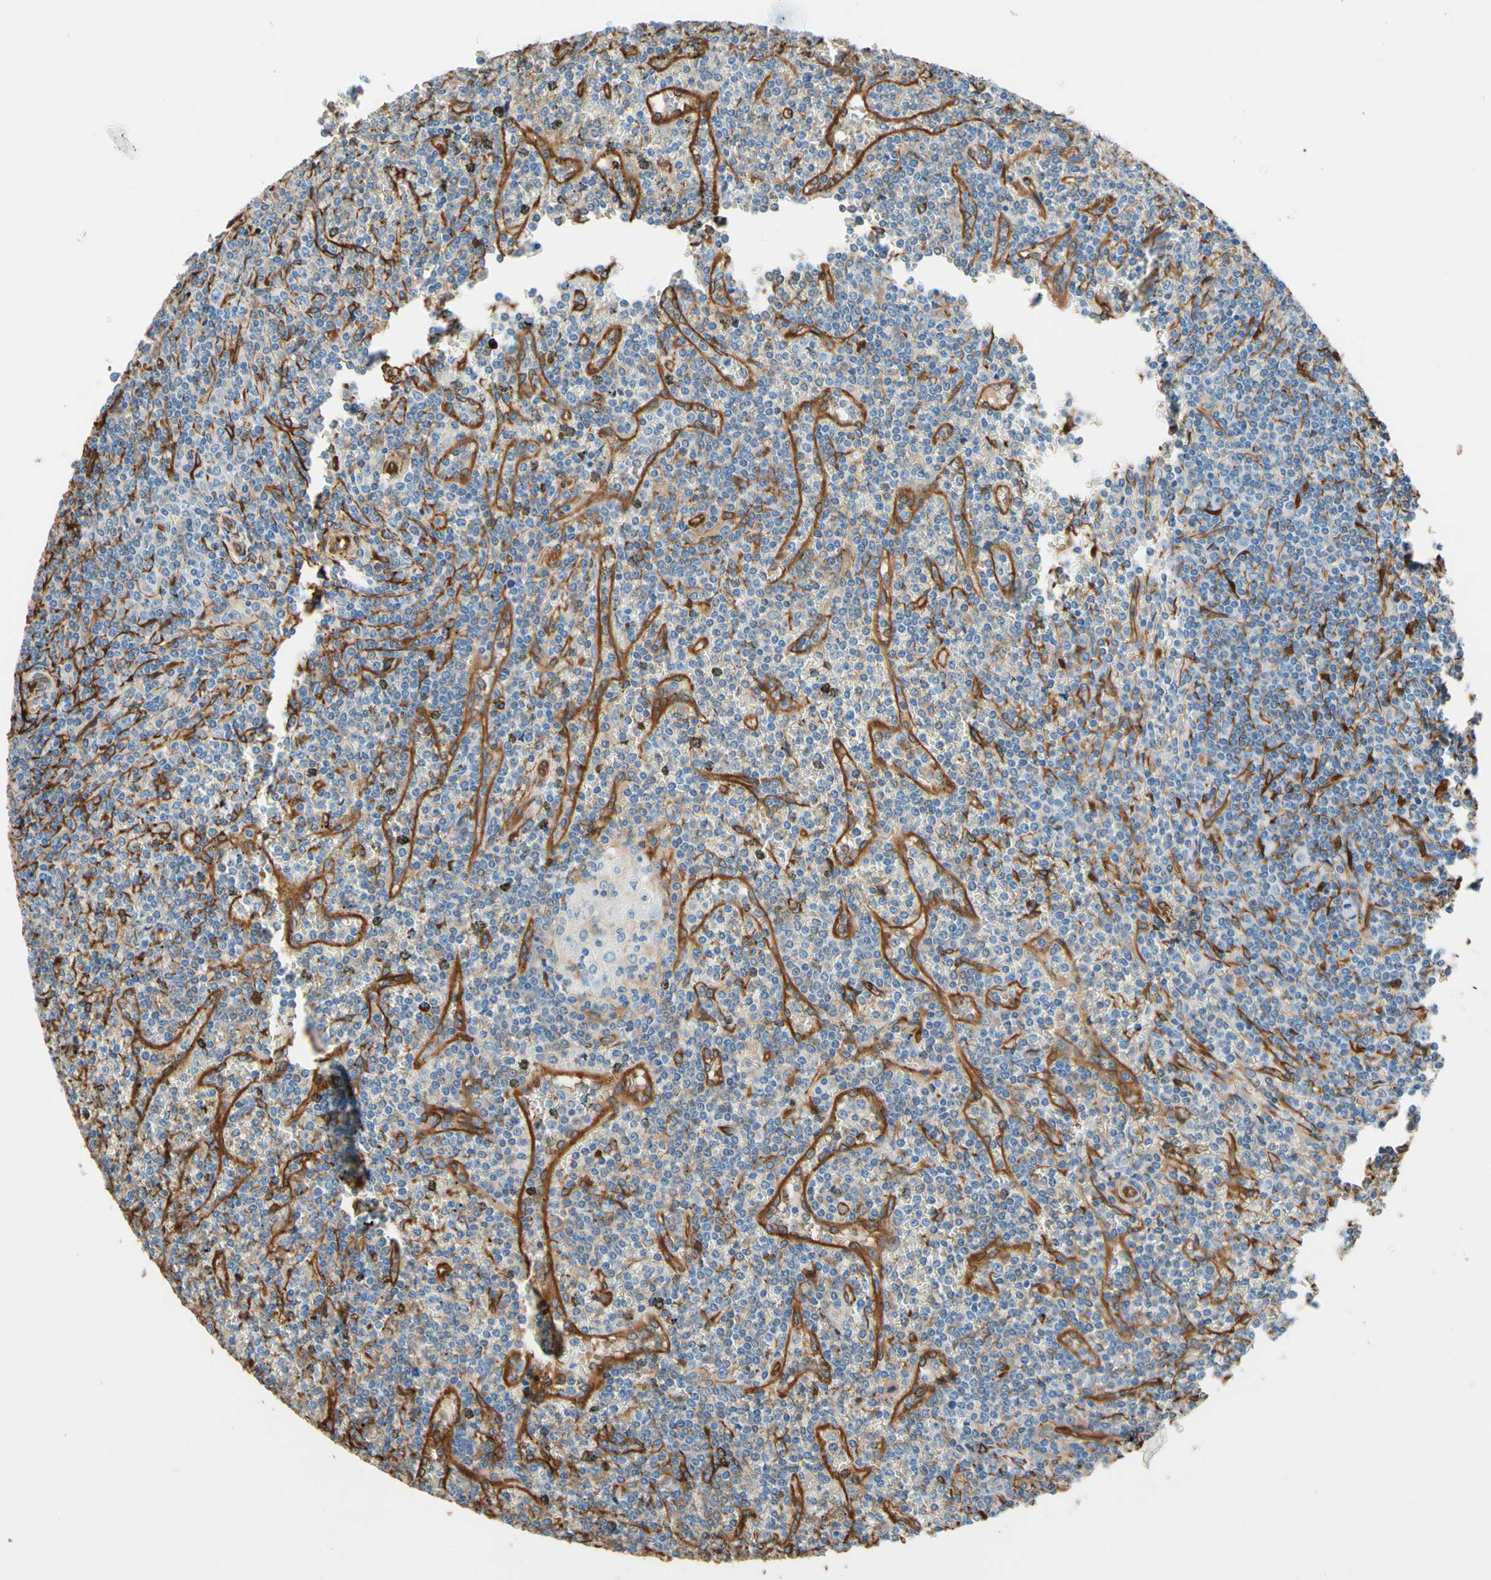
{"staining": {"intensity": "negative", "quantity": "none", "location": "none"}, "tissue": "lymphoma", "cell_type": "Tumor cells", "image_type": "cancer", "snomed": [{"axis": "morphology", "description": "Malignant lymphoma, non-Hodgkin's type, Low grade"}, {"axis": "topography", "description": "Spleen"}], "caption": "The immunohistochemistry micrograph has no significant staining in tumor cells of malignant lymphoma, non-Hodgkin's type (low-grade) tissue.", "gene": "DPYSL3", "patient": {"sex": "female", "age": 19}}